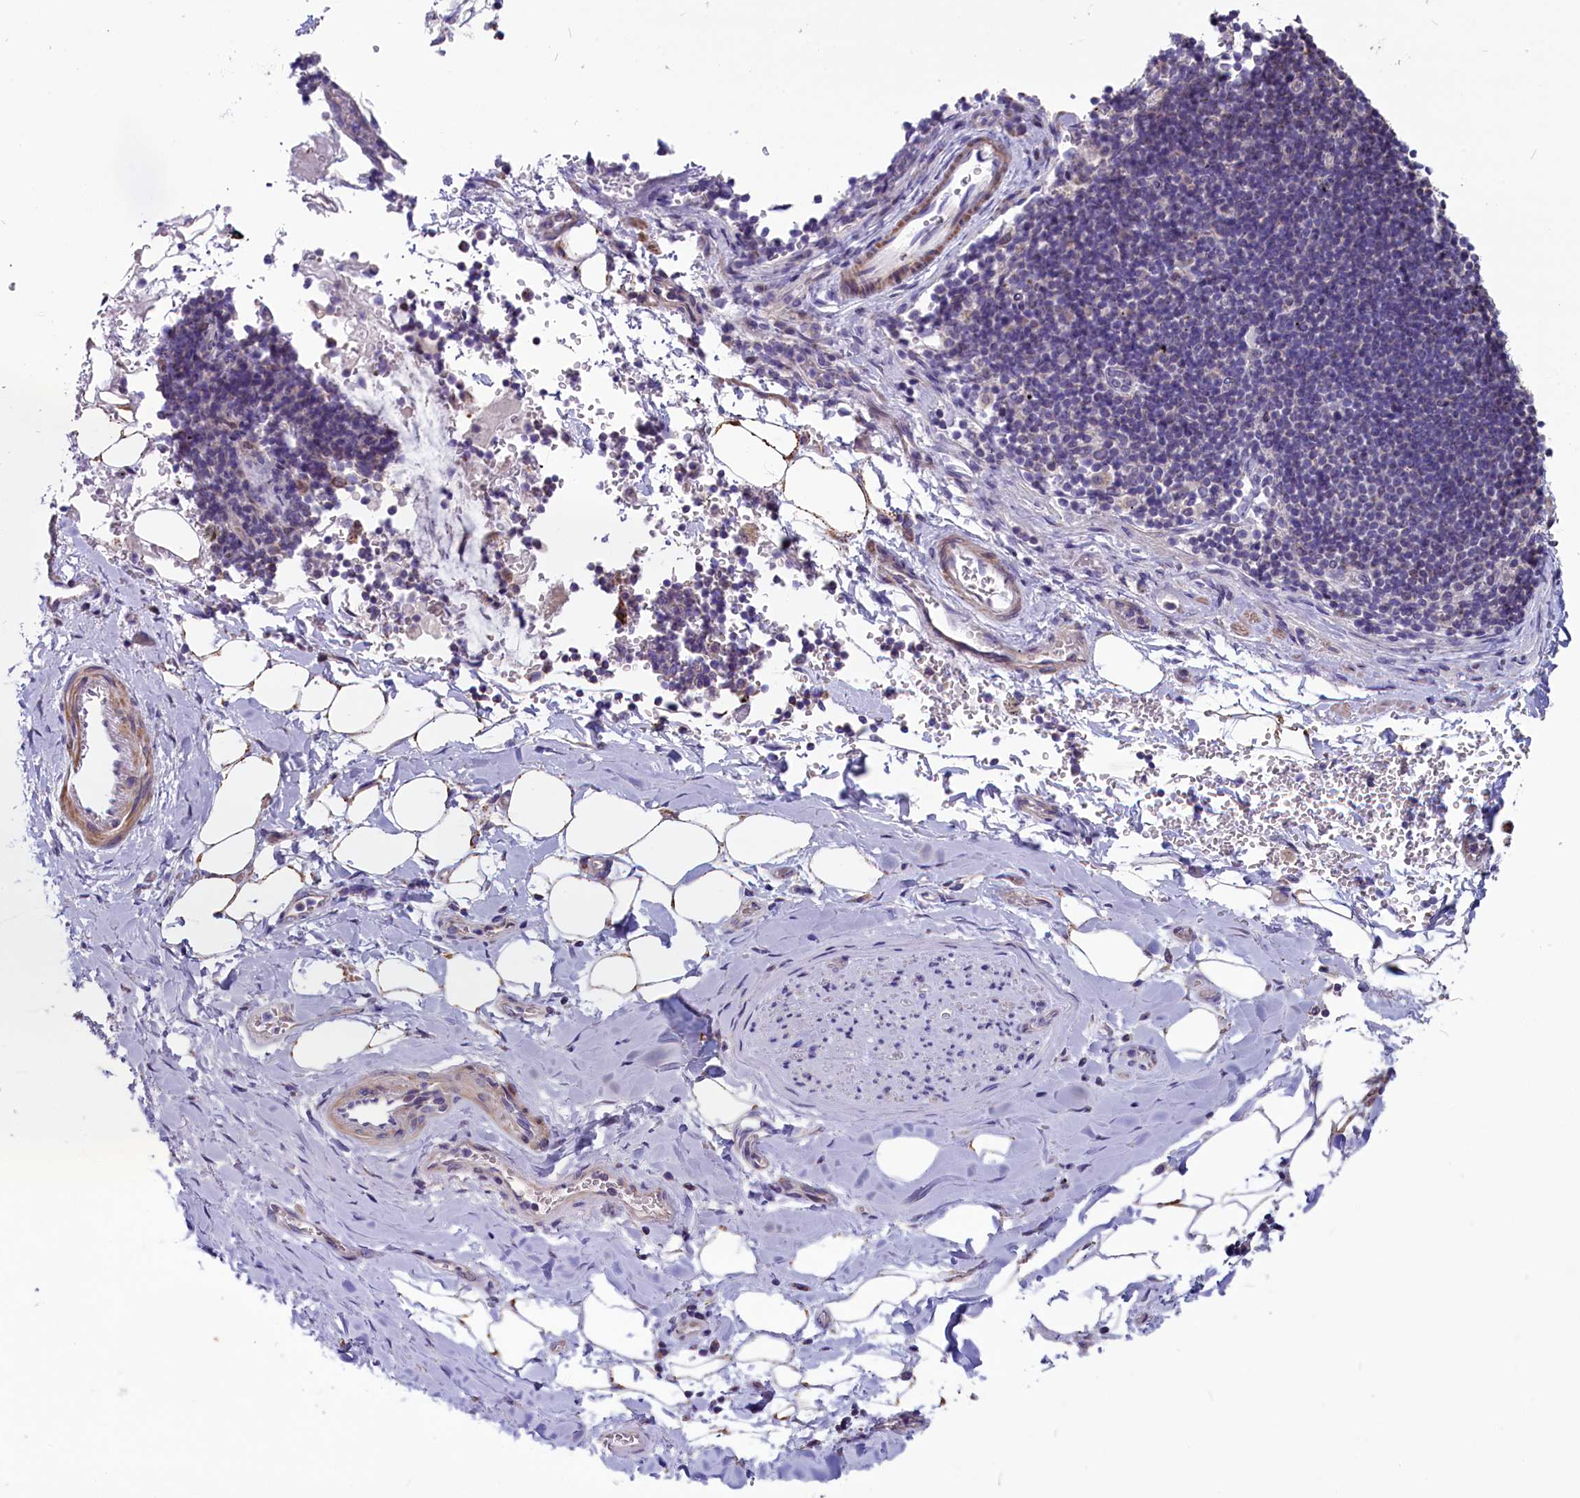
{"staining": {"intensity": "moderate", "quantity": "<25%", "location": "cytoplasmic/membranous"}, "tissue": "adipose tissue", "cell_type": "Adipocytes", "image_type": "normal", "snomed": [{"axis": "morphology", "description": "Normal tissue, NOS"}, {"axis": "topography", "description": "Lymph node"}, {"axis": "topography", "description": "Cartilage tissue"}, {"axis": "topography", "description": "Bronchus"}], "caption": "The immunohistochemical stain shows moderate cytoplasmic/membranous staining in adipocytes of benign adipose tissue.", "gene": "SCD5", "patient": {"sex": "male", "age": 63}}